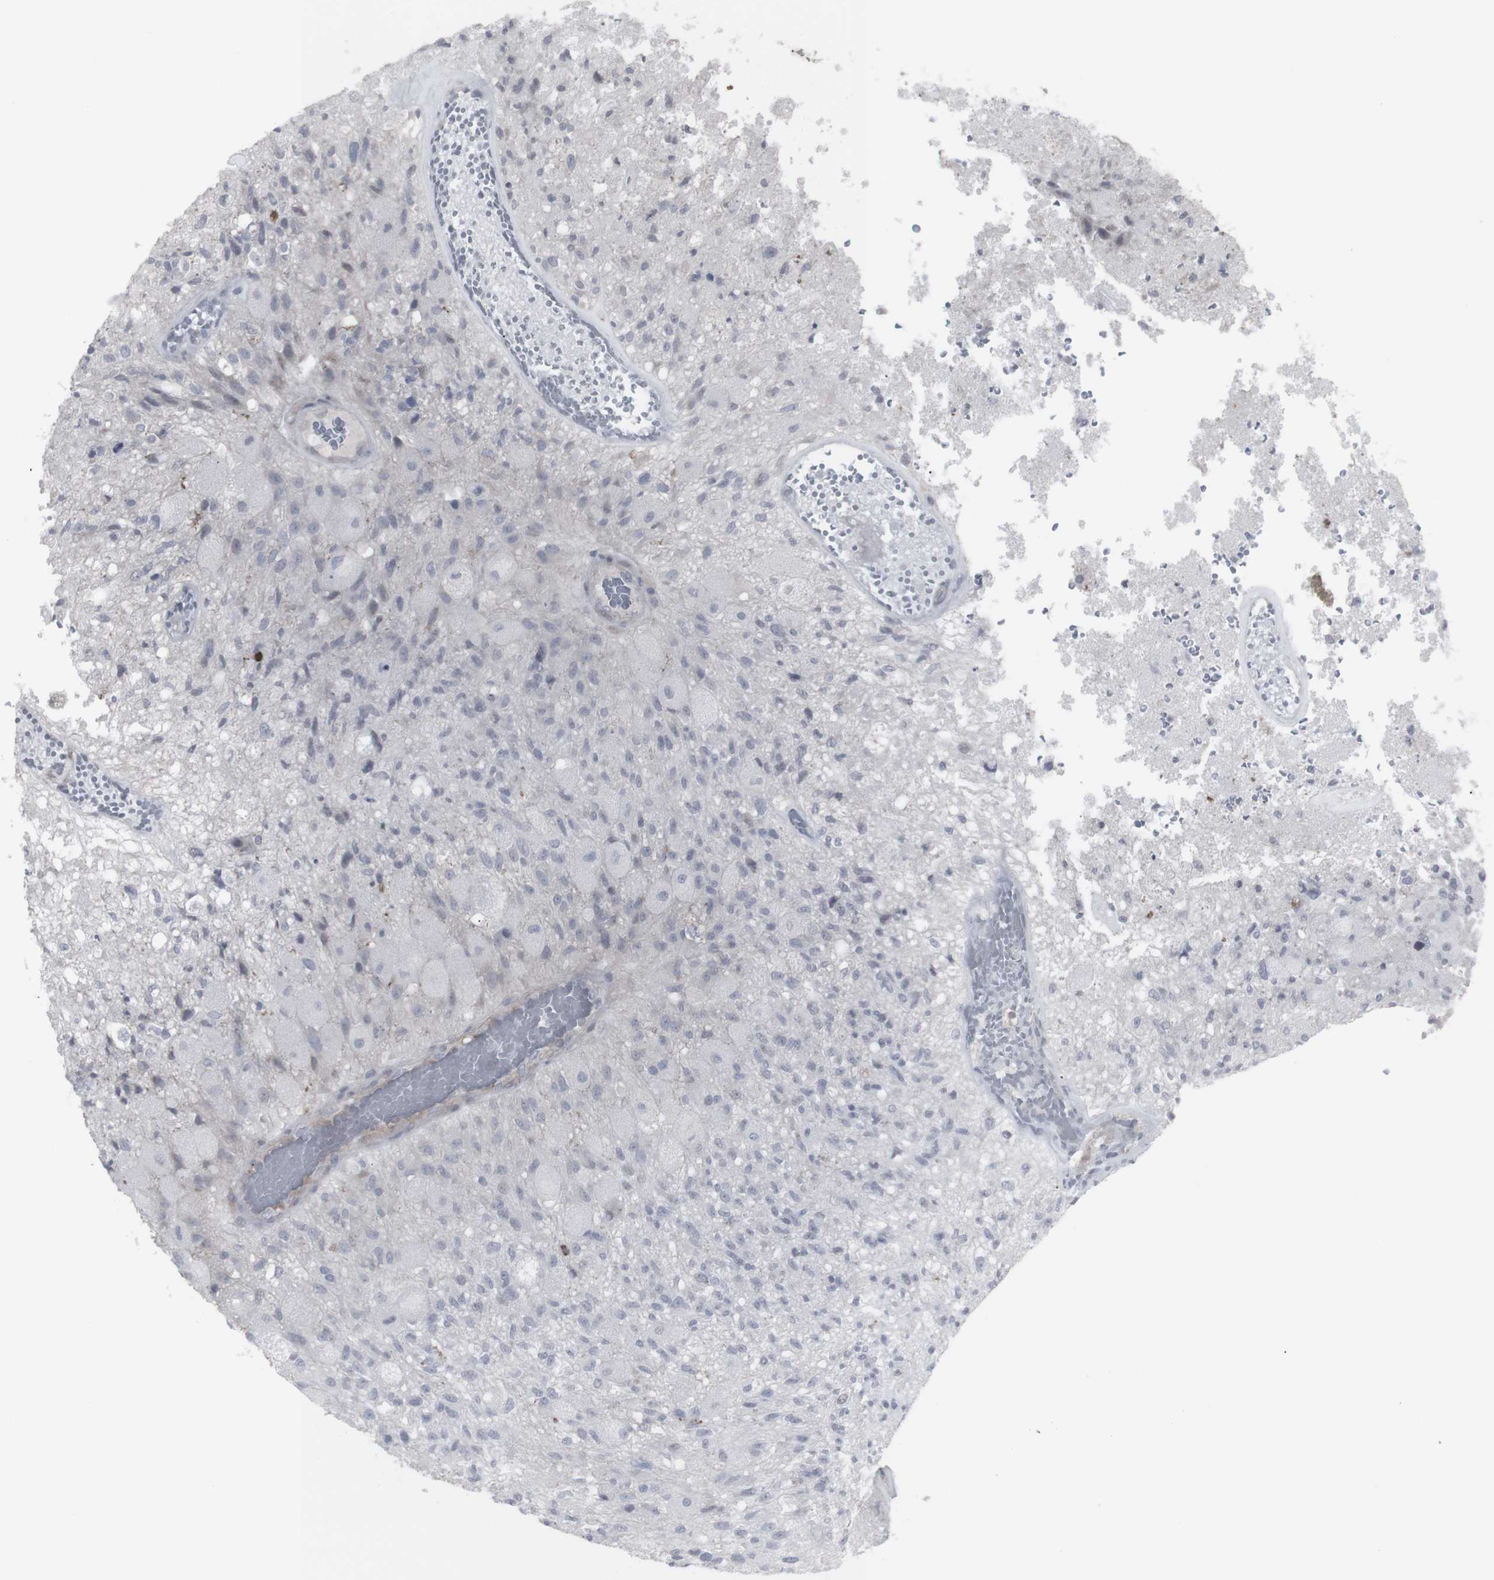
{"staining": {"intensity": "negative", "quantity": "none", "location": "none"}, "tissue": "glioma", "cell_type": "Tumor cells", "image_type": "cancer", "snomed": [{"axis": "morphology", "description": "Normal tissue, NOS"}, {"axis": "morphology", "description": "Glioma, malignant, High grade"}, {"axis": "topography", "description": "Cerebral cortex"}], "caption": "Immunohistochemistry micrograph of malignant high-grade glioma stained for a protein (brown), which displays no expression in tumor cells.", "gene": "APOBEC2", "patient": {"sex": "male", "age": 77}}